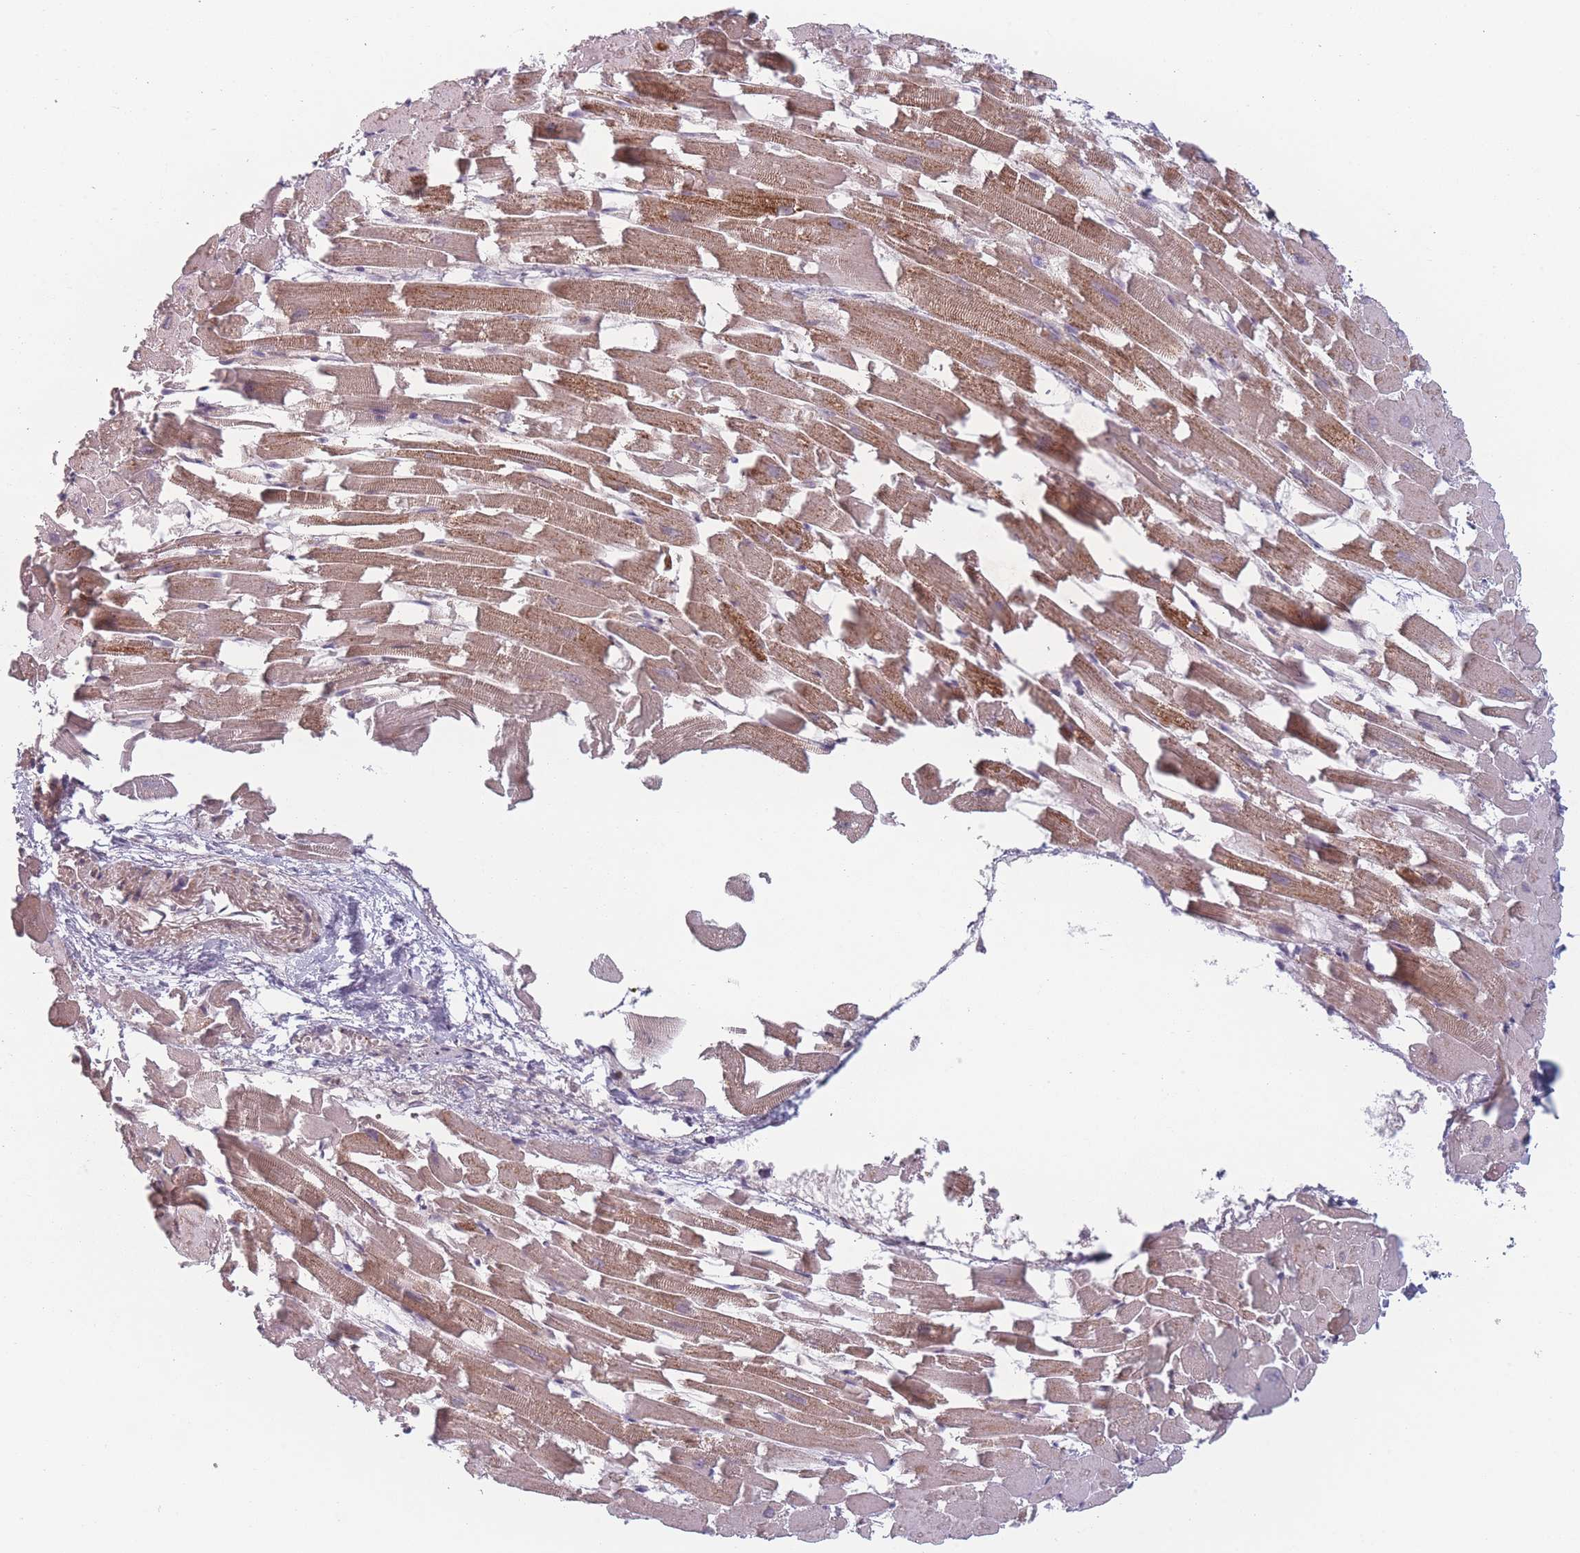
{"staining": {"intensity": "strong", "quantity": ">75%", "location": "cytoplasmic/membranous"}, "tissue": "heart muscle", "cell_type": "Cardiomyocytes", "image_type": "normal", "snomed": [{"axis": "morphology", "description": "Normal tissue, NOS"}, {"axis": "topography", "description": "Heart"}], "caption": "Brown immunohistochemical staining in normal human heart muscle demonstrates strong cytoplasmic/membranous expression in about >75% of cardiomyocytes.", "gene": "DCHS1", "patient": {"sex": "female", "age": 64}}